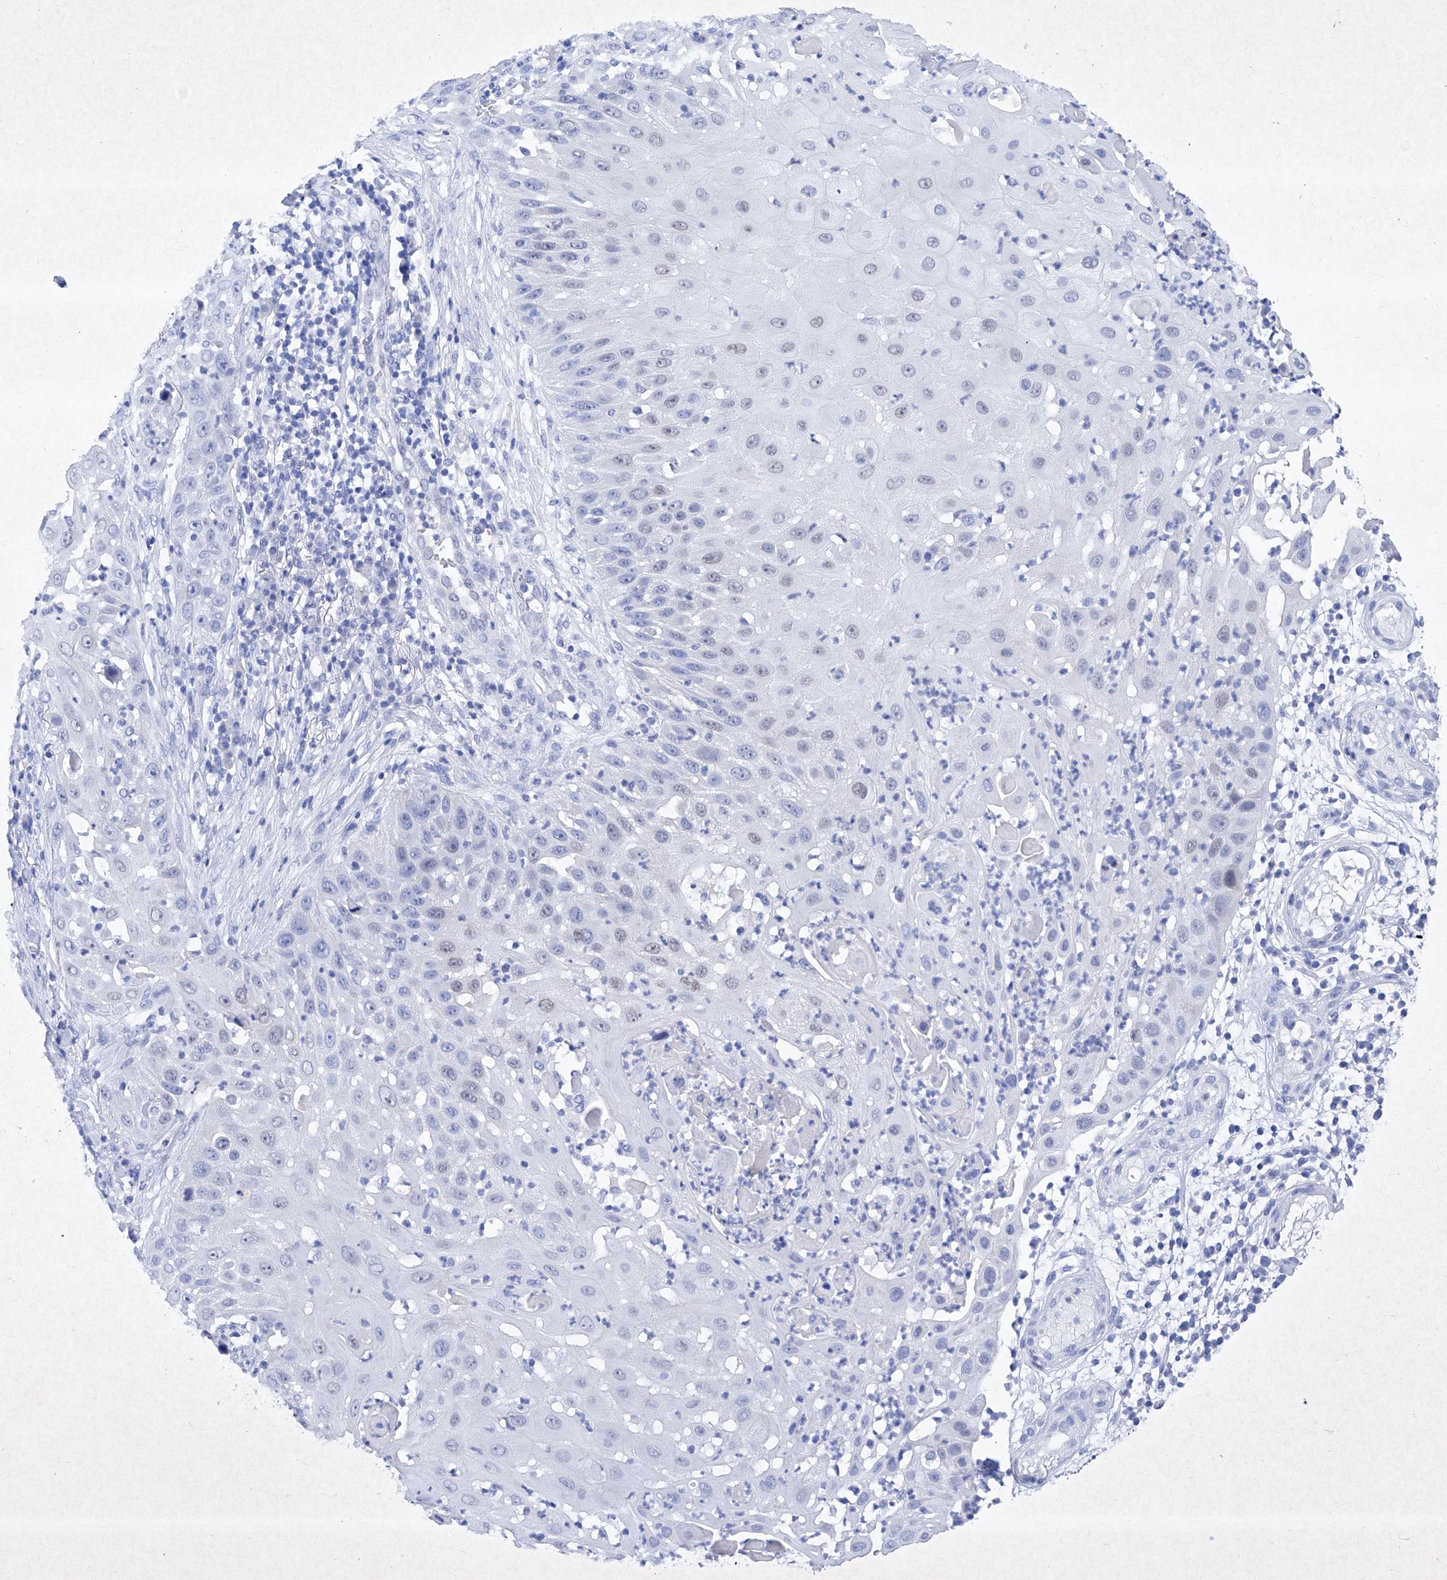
{"staining": {"intensity": "weak", "quantity": "<25%", "location": "nuclear"}, "tissue": "skin cancer", "cell_type": "Tumor cells", "image_type": "cancer", "snomed": [{"axis": "morphology", "description": "Squamous cell carcinoma, NOS"}, {"axis": "topography", "description": "Skin"}], "caption": "A high-resolution histopathology image shows immunohistochemistry (IHC) staining of skin cancer, which demonstrates no significant positivity in tumor cells.", "gene": "BARX2", "patient": {"sex": "female", "age": 44}}